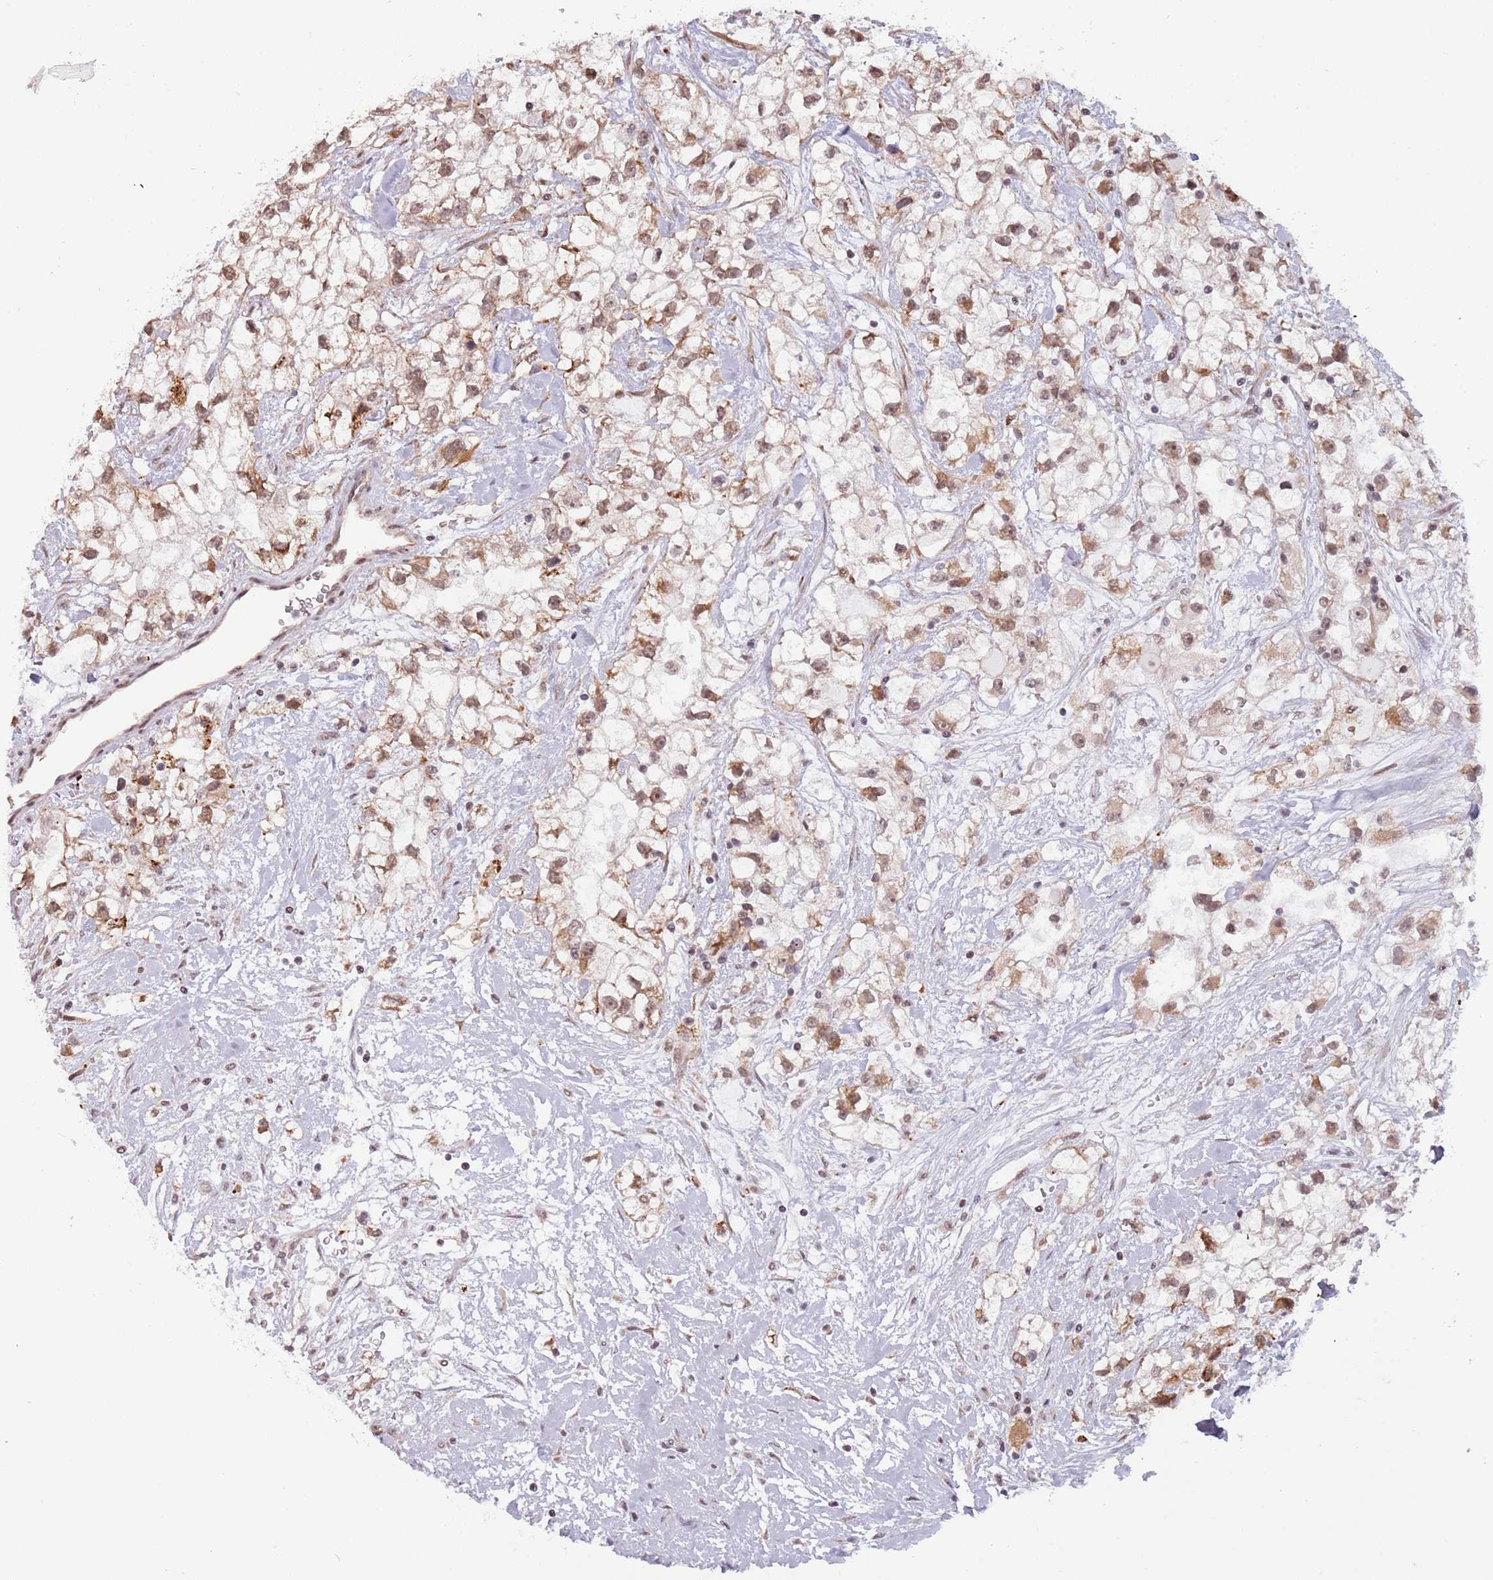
{"staining": {"intensity": "moderate", "quantity": "25%-75%", "location": "nuclear"}, "tissue": "renal cancer", "cell_type": "Tumor cells", "image_type": "cancer", "snomed": [{"axis": "morphology", "description": "Adenocarcinoma, NOS"}, {"axis": "topography", "description": "Kidney"}], "caption": "The image demonstrates staining of renal adenocarcinoma, revealing moderate nuclear protein staining (brown color) within tumor cells.", "gene": "BARD1", "patient": {"sex": "male", "age": 59}}